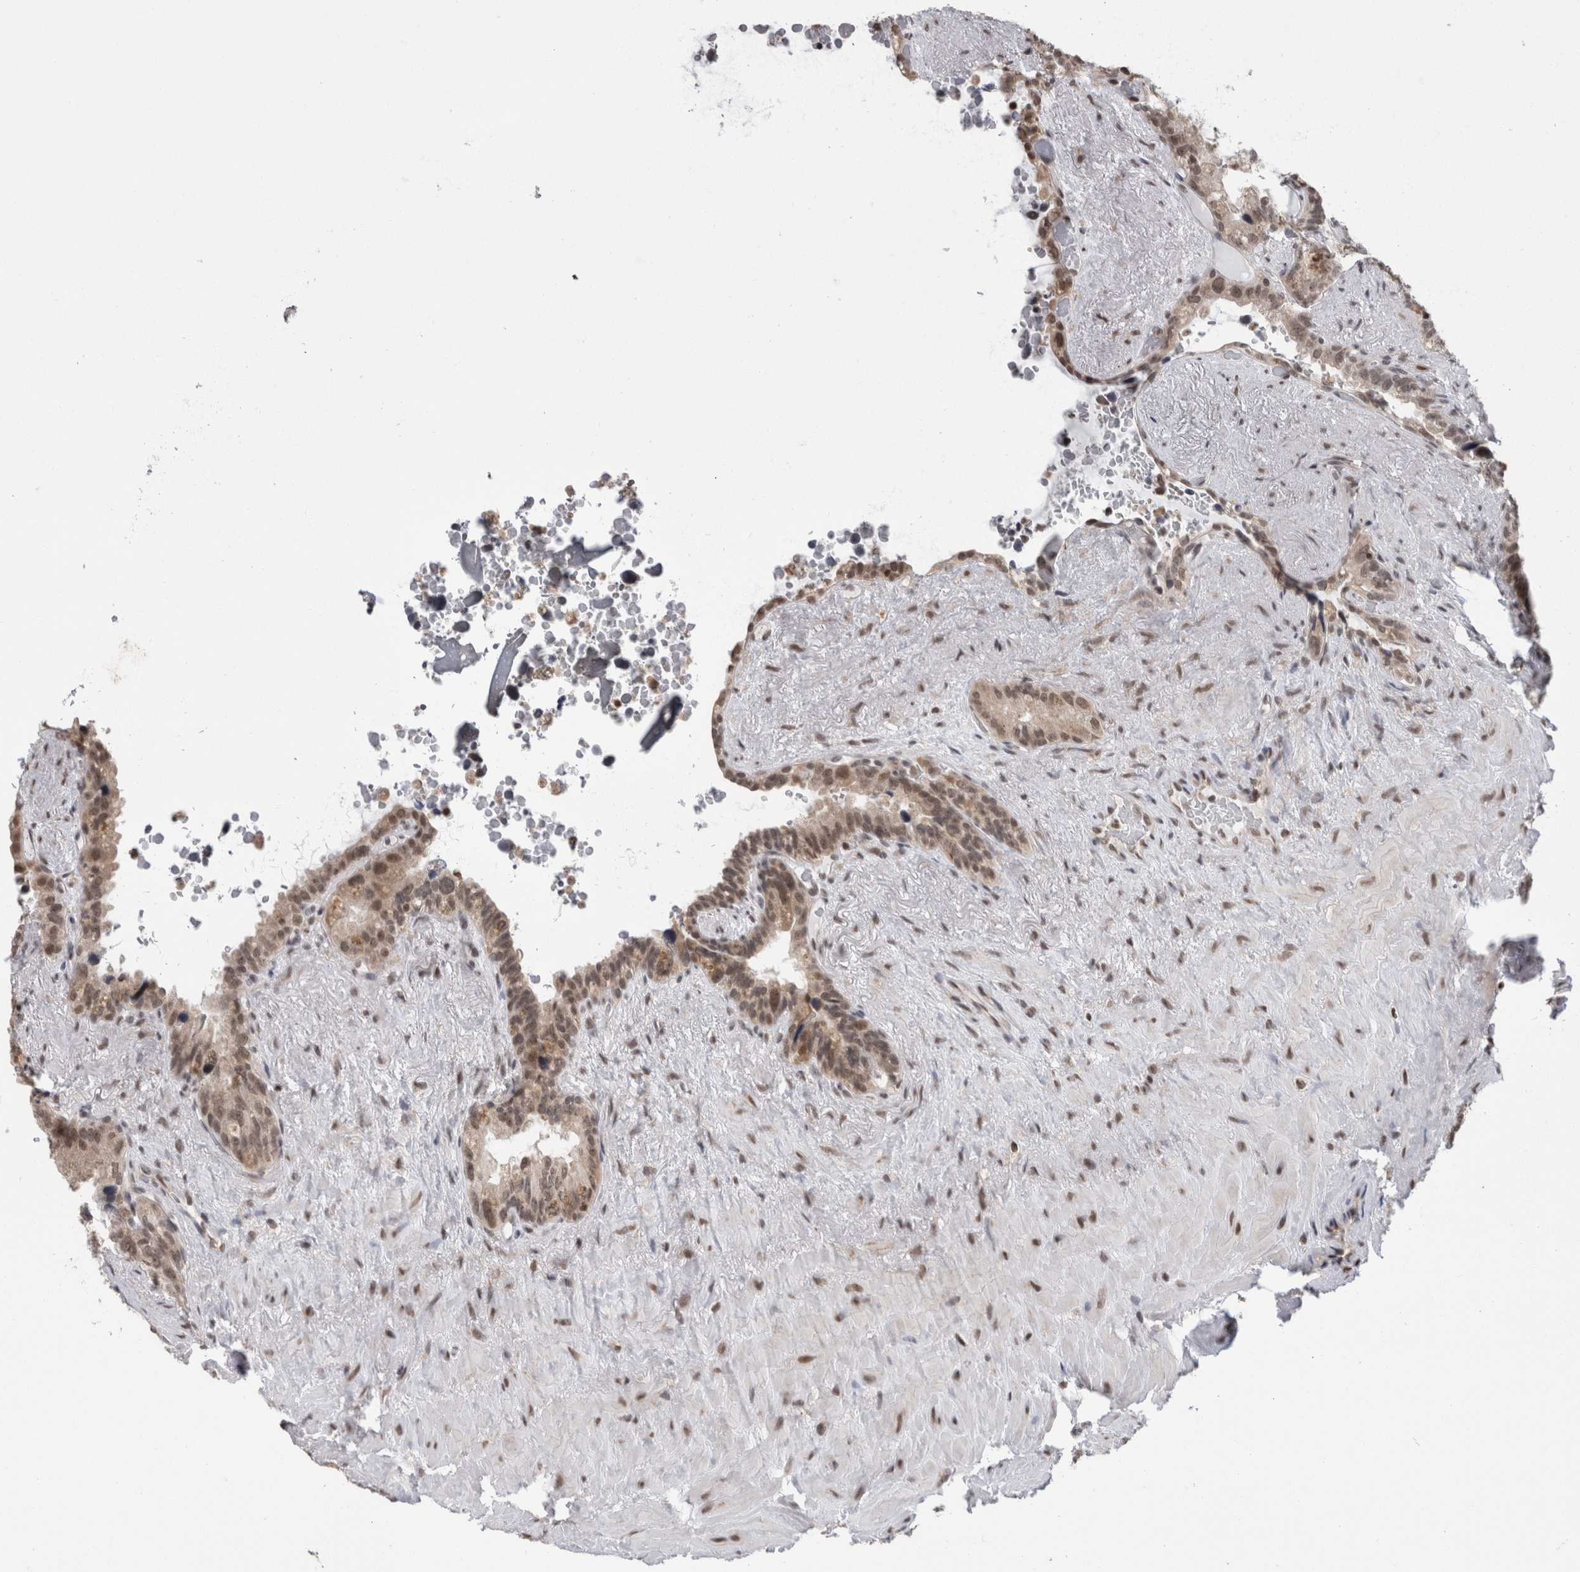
{"staining": {"intensity": "moderate", "quantity": "<25%", "location": "cytoplasmic/membranous,nuclear"}, "tissue": "seminal vesicle", "cell_type": "Glandular cells", "image_type": "normal", "snomed": [{"axis": "morphology", "description": "Normal tissue, NOS"}, {"axis": "topography", "description": "Seminal veicle"}], "caption": "DAB immunohistochemical staining of benign seminal vesicle displays moderate cytoplasmic/membranous,nuclear protein positivity in about <25% of glandular cells.", "gene": "ZBTB11", "patient": {"sex": "male", "age": 80}}